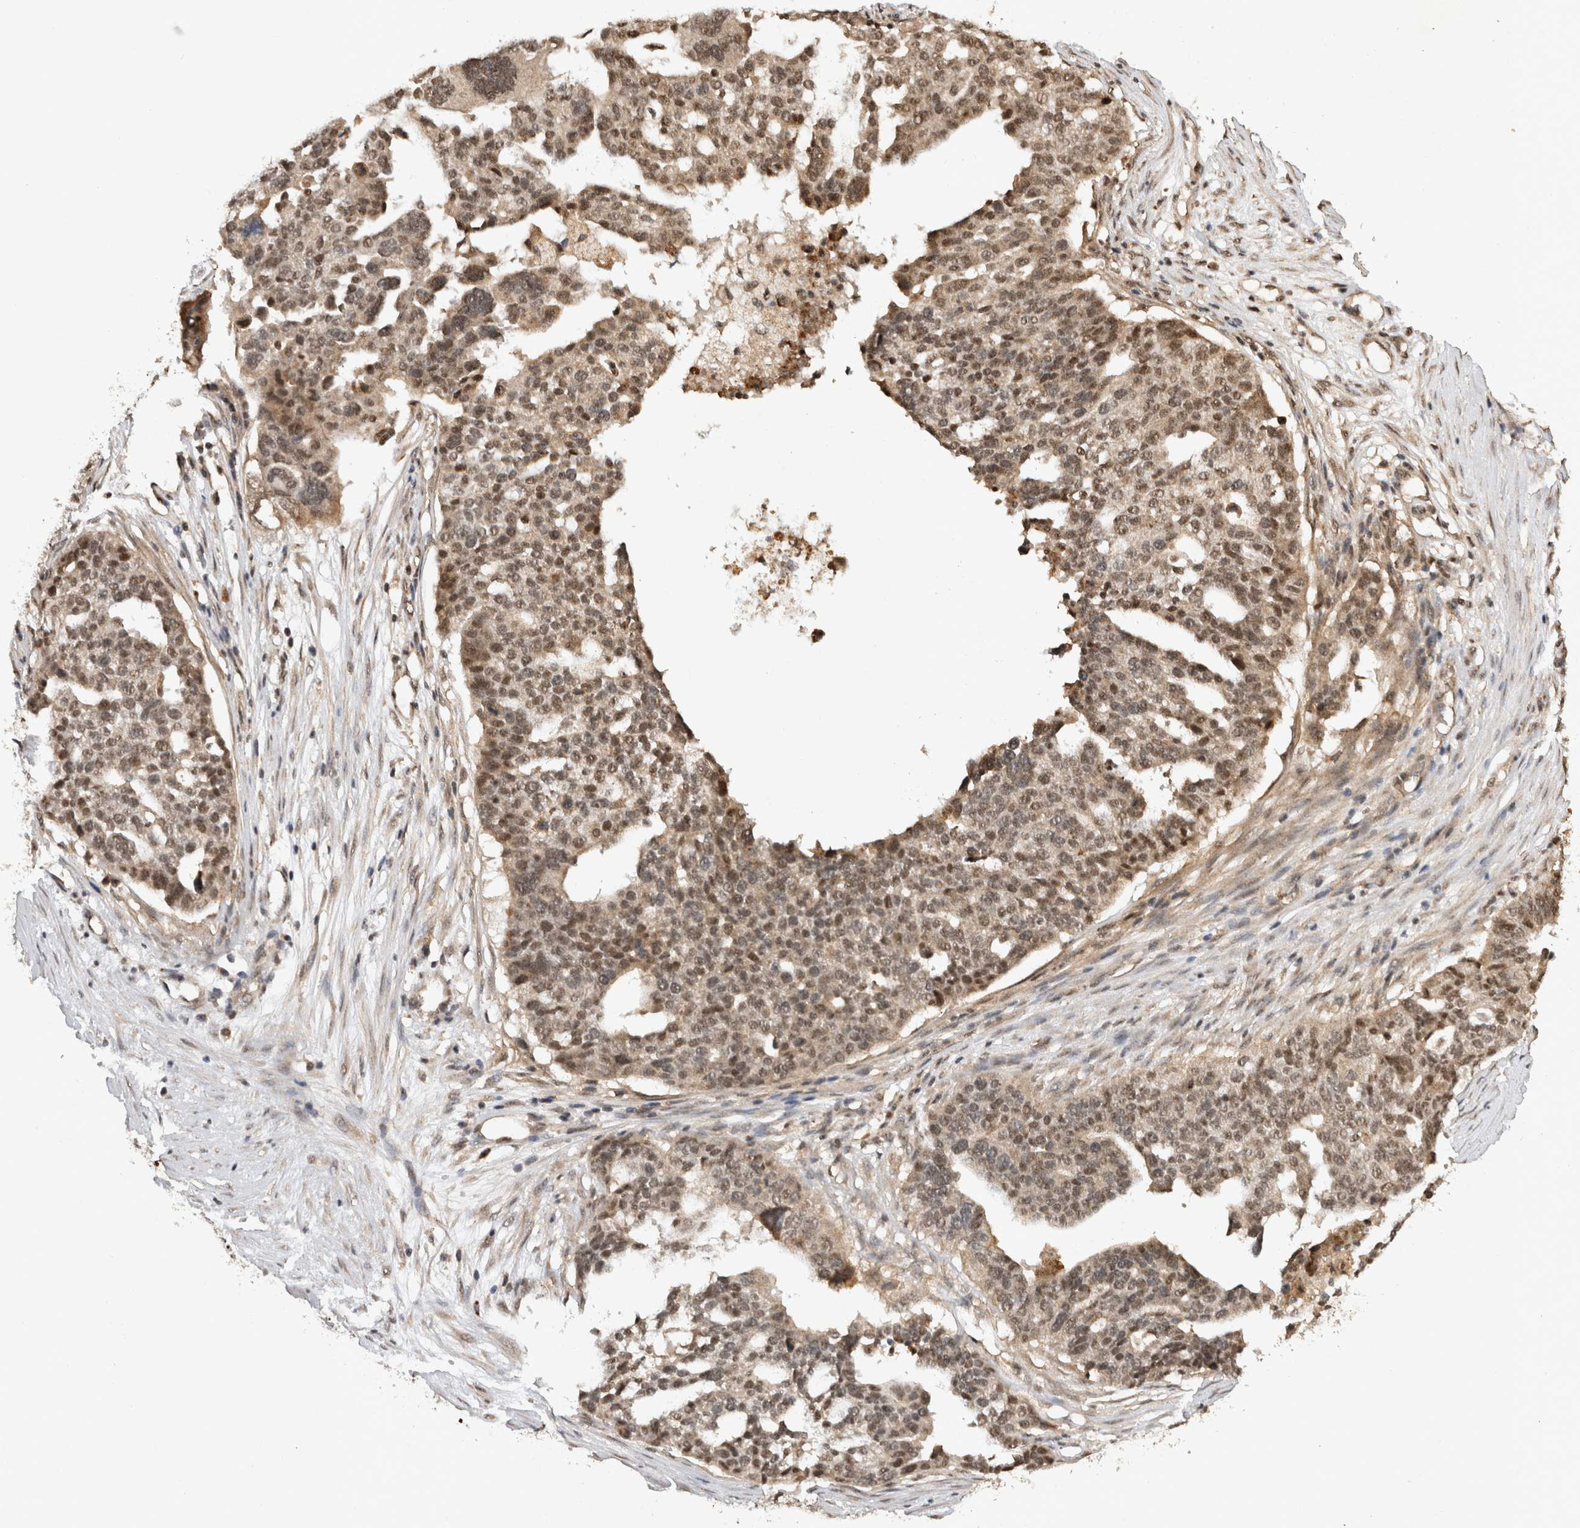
{"staining": {"intensity": "moderate", "quantity": ">75%", "location": "cytoplasmic/membranous,nuclear"}, "tissue": "ovarian cancer", "cell_type": "Tumor cells", "image_type": "cancer", "snomed": [{"axis": "morphology", "description": "Cystadenocarcinoma, serous, NOS"}, {"axis": "topography", "description": "Ovary"}], "caption": "IHC of human ovarian cancer (serous cystadenocarcinoma) demonstrates medium levels of moderate cytoplasmic/membranous and nuclear expression in approximately >75% of tumor cells.", "gene": "KEAP1", "patient": {"sex": "female", "age": 59}}